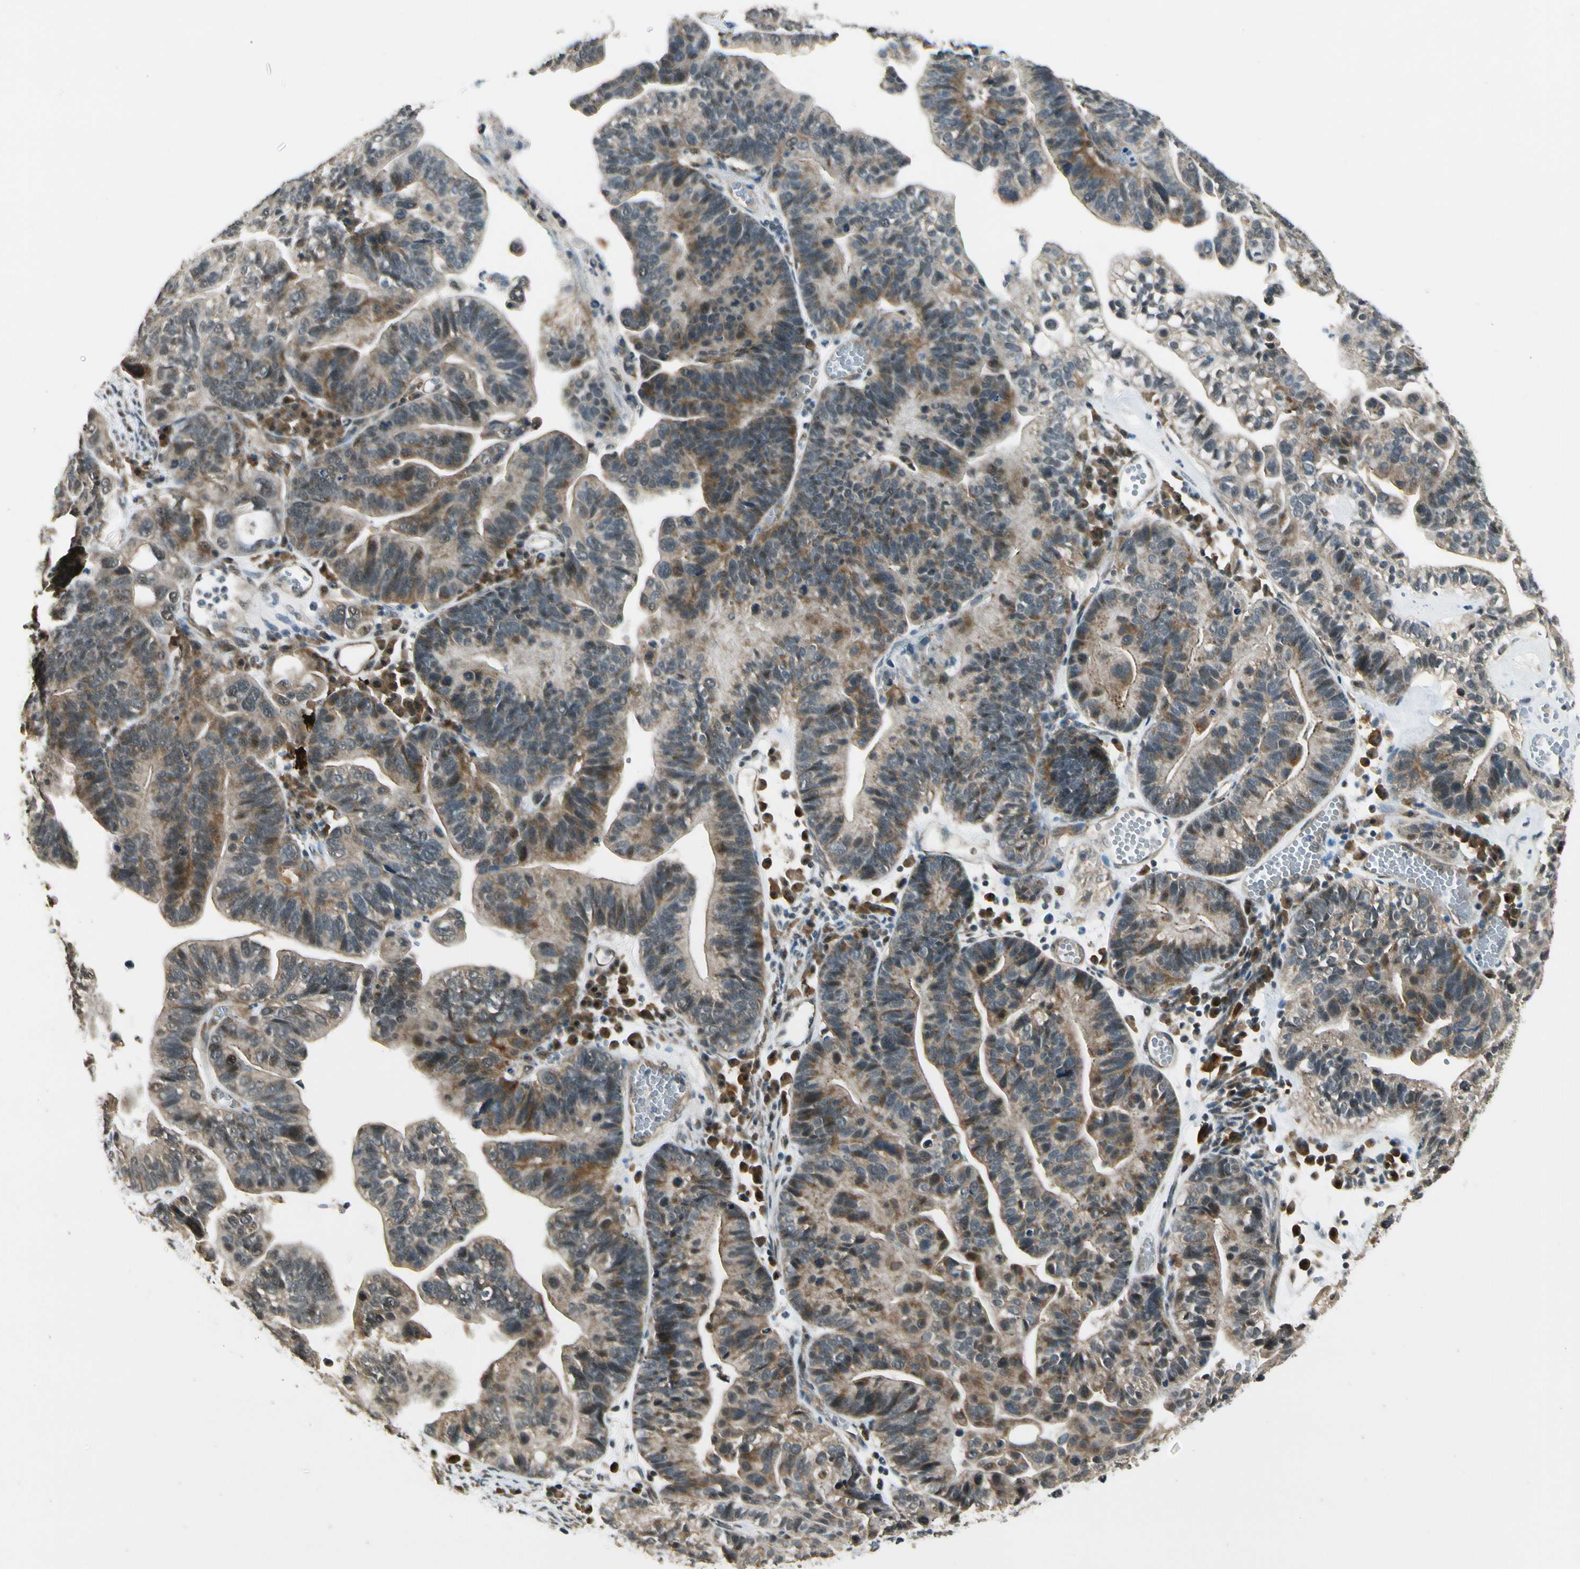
{"staining": {"intensity": "moderate", "quantity": "<25%", "location": "cytoplasmic/membranous,nuclear"}, "tissue": "ovarian cancer", "cell_type": "Tumor cells", "image_type": "cancer", "snomed": [{"axis": "morphology", "description": "Cystadenocarcinoma, serous, NOS"}, {"axis": "topography", "description": "Ovary"}], "caption": "Serous cystadenocarcinoma (ovarian) stained with a protein marker displays moderate staining in tumor cells.", "gene": "MCPH1", "patient": {"sex": "female", "age": 56}}